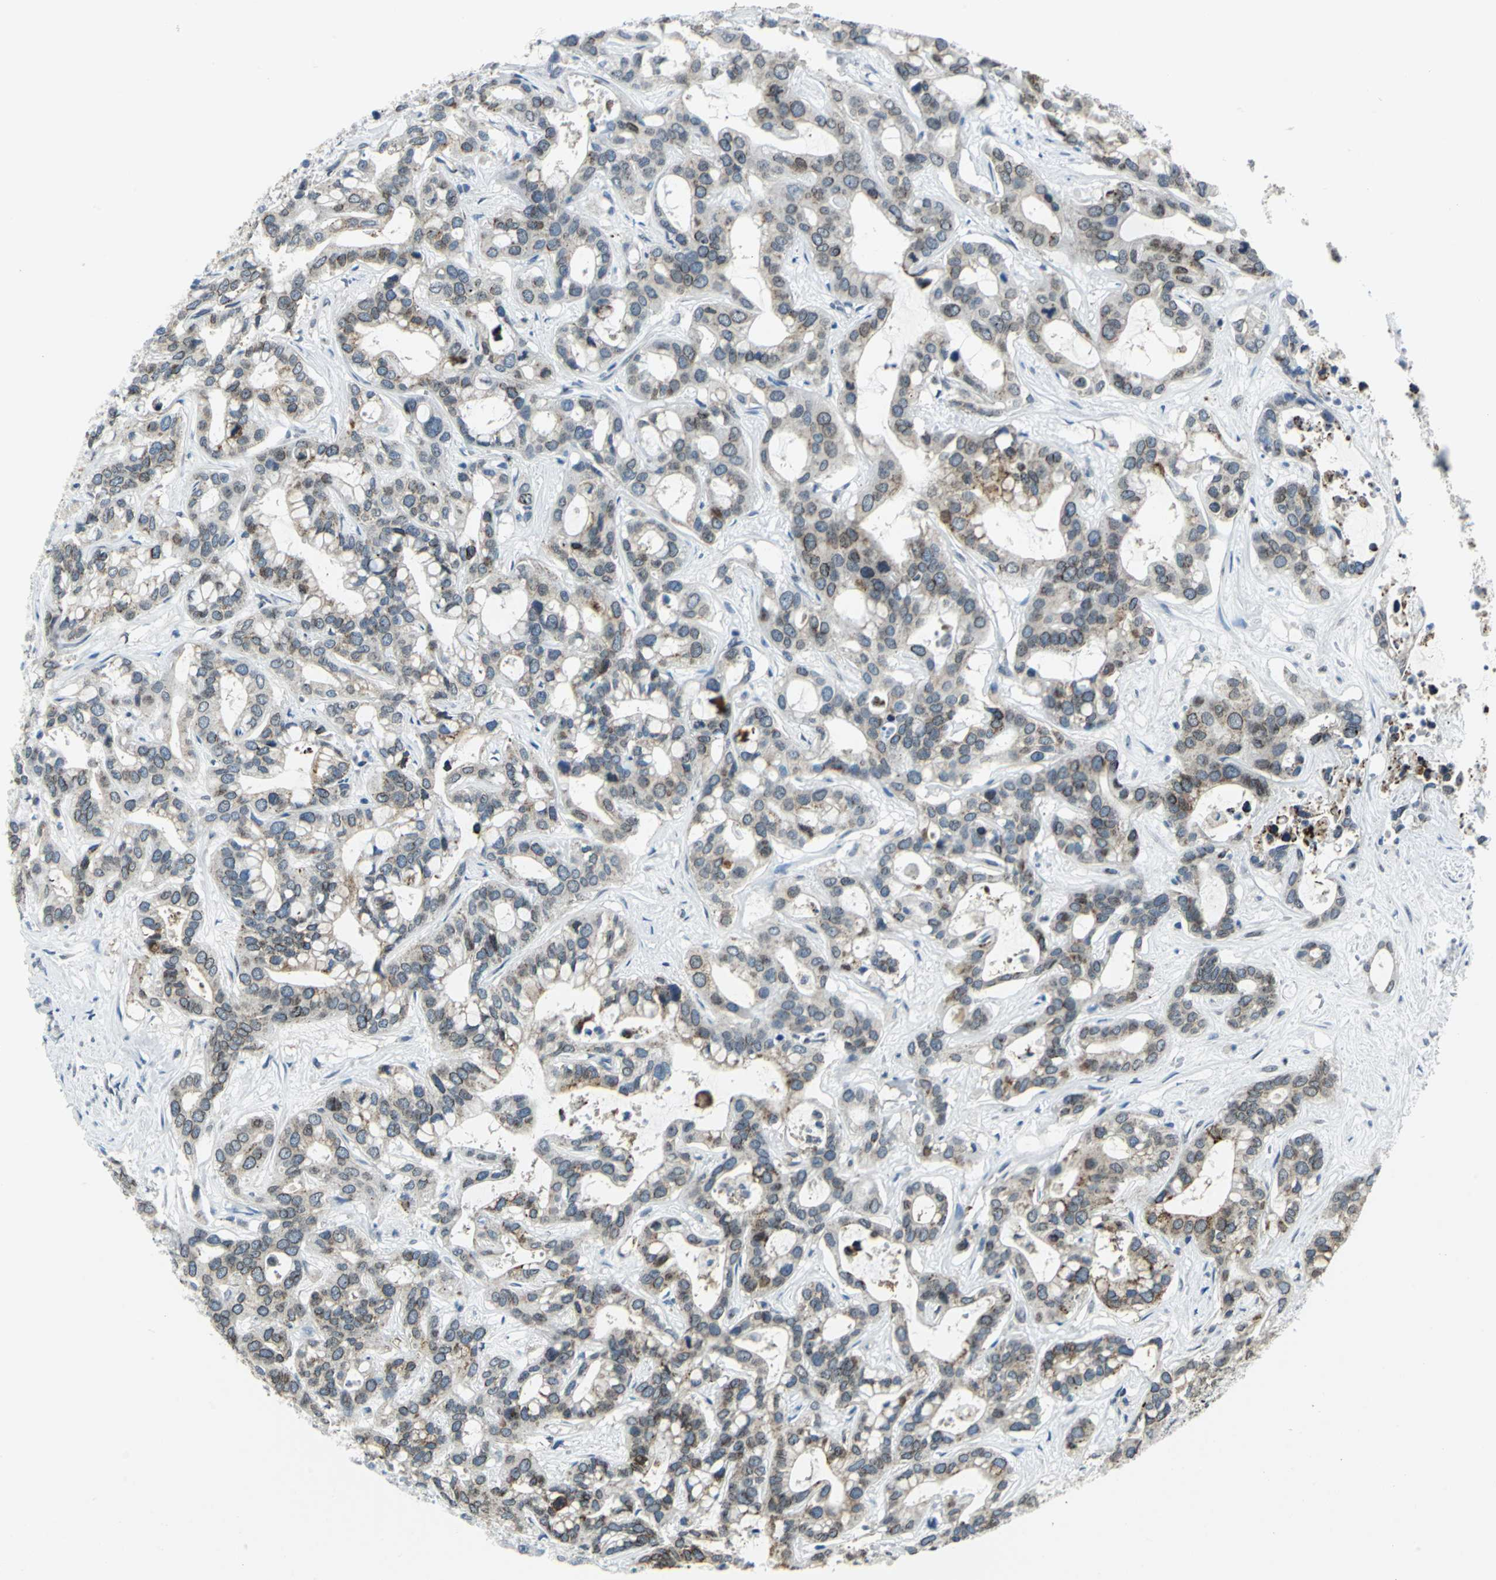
{"staining": {"intensity": "moderate", "quantity": "25%-75%", "location": "cytoplasmic/membranous,nuclear"}, "tissue": "liver cancer", "cell_type": "Tumor cells", "image_type": "cancer", "snomed": [{"axis": "morphology", "description": "Cholangiocarcinoma"}, {"axis": "topography", "description": "Liver"}], "caption": "Immunohistochemistry (IHC) of human liver cholangiocarcinoma exhibits medium levels of moderate cytoplasmic/membranous and nuclear expression in approximately 25%-75% of tumor cells.", "gene": "SNUPN", "patient": {"sex": "female", "age": 65}}